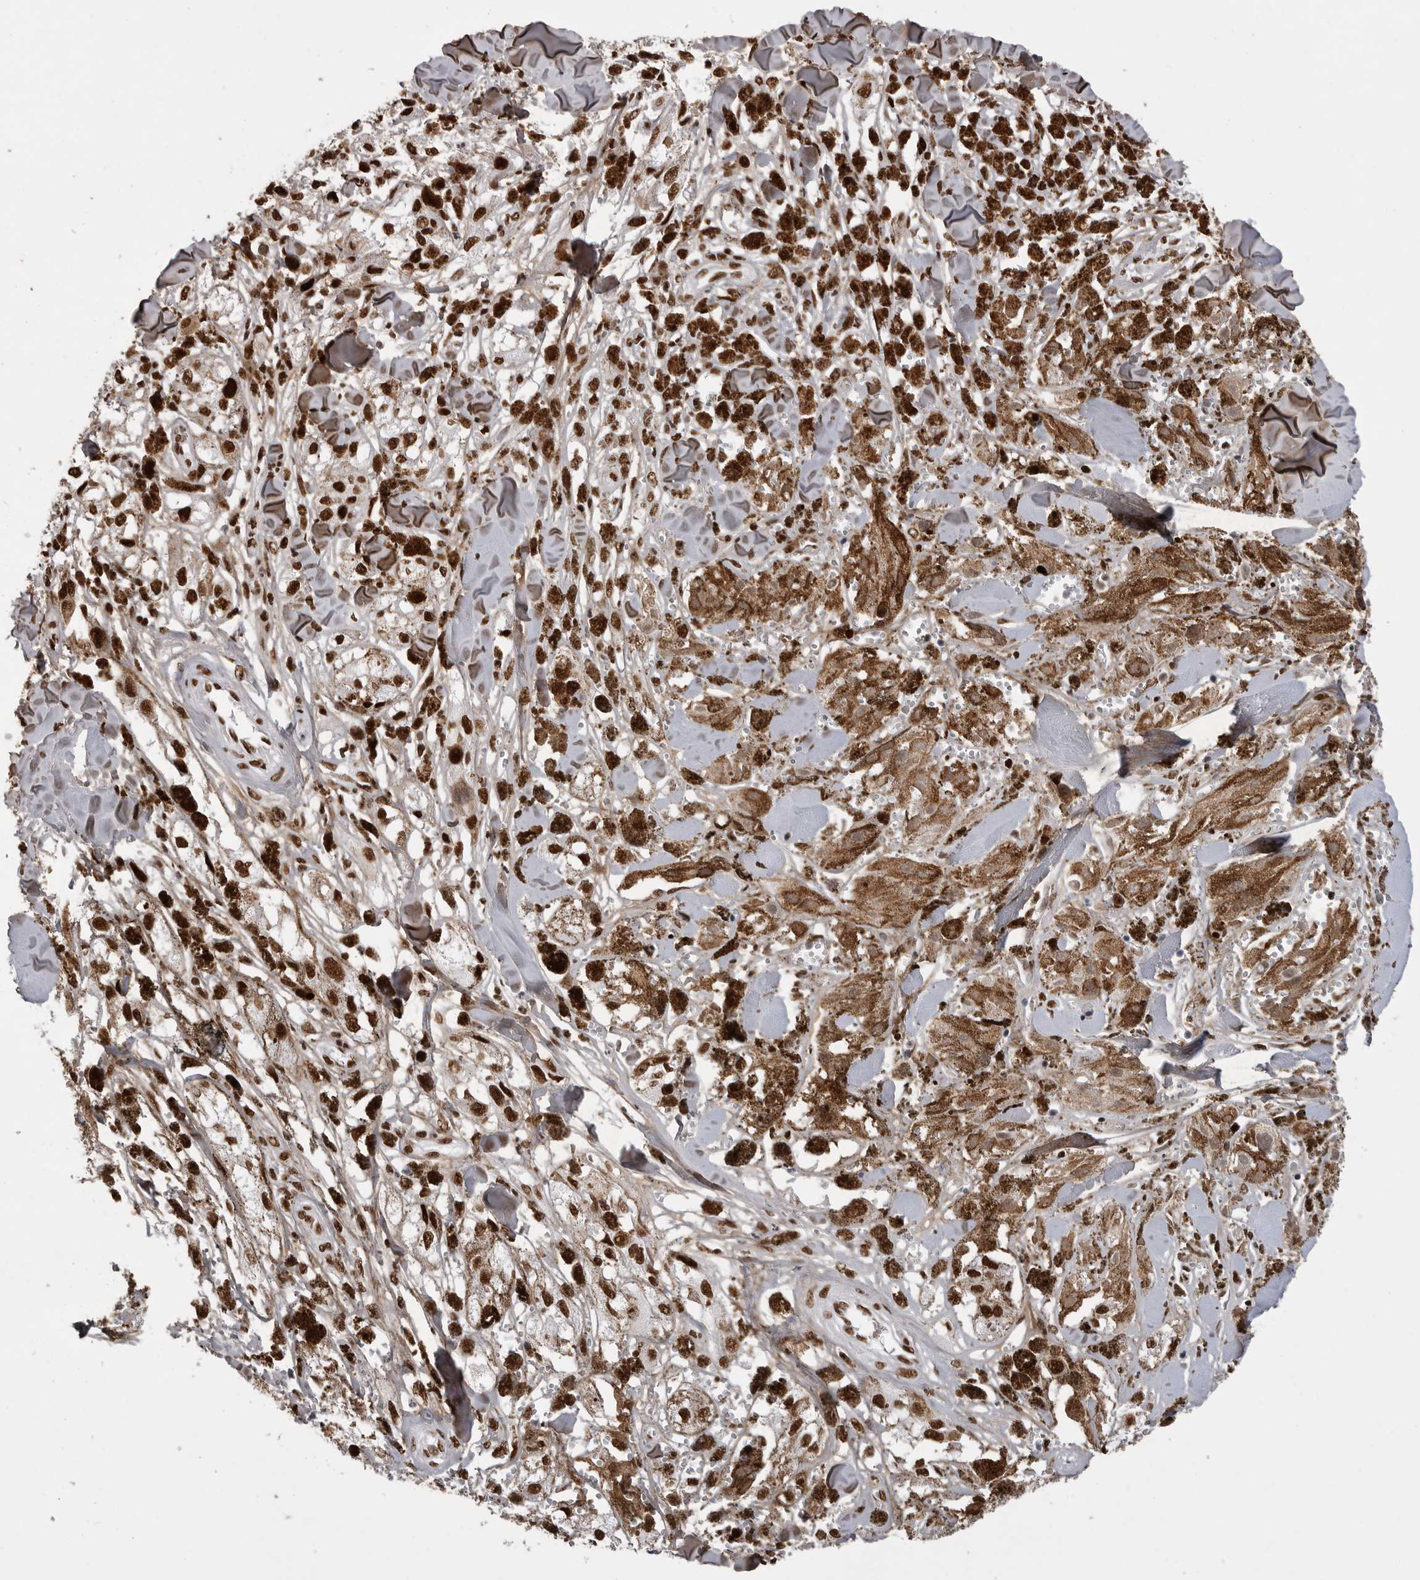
{"staining": {"intensity": "strong", "quantity": ">75%", "location": "nuclear"}, "tissue": "melanoma", "cell_type": "Tumor cells", "image_type": "cancer", "snomed": [{"axis": "morphology", "description": "Malignant melanoma, NOS"}, {"axis": "topography", "description": "Skin"}], "caption": "This histopathology image shows immunohistochemistry staining of human melanoma, with high strong nuclear expression in about >75% of tumor cells.", "gene": "PPP1R8", "patient": {"sex": "male", "age": 88}}